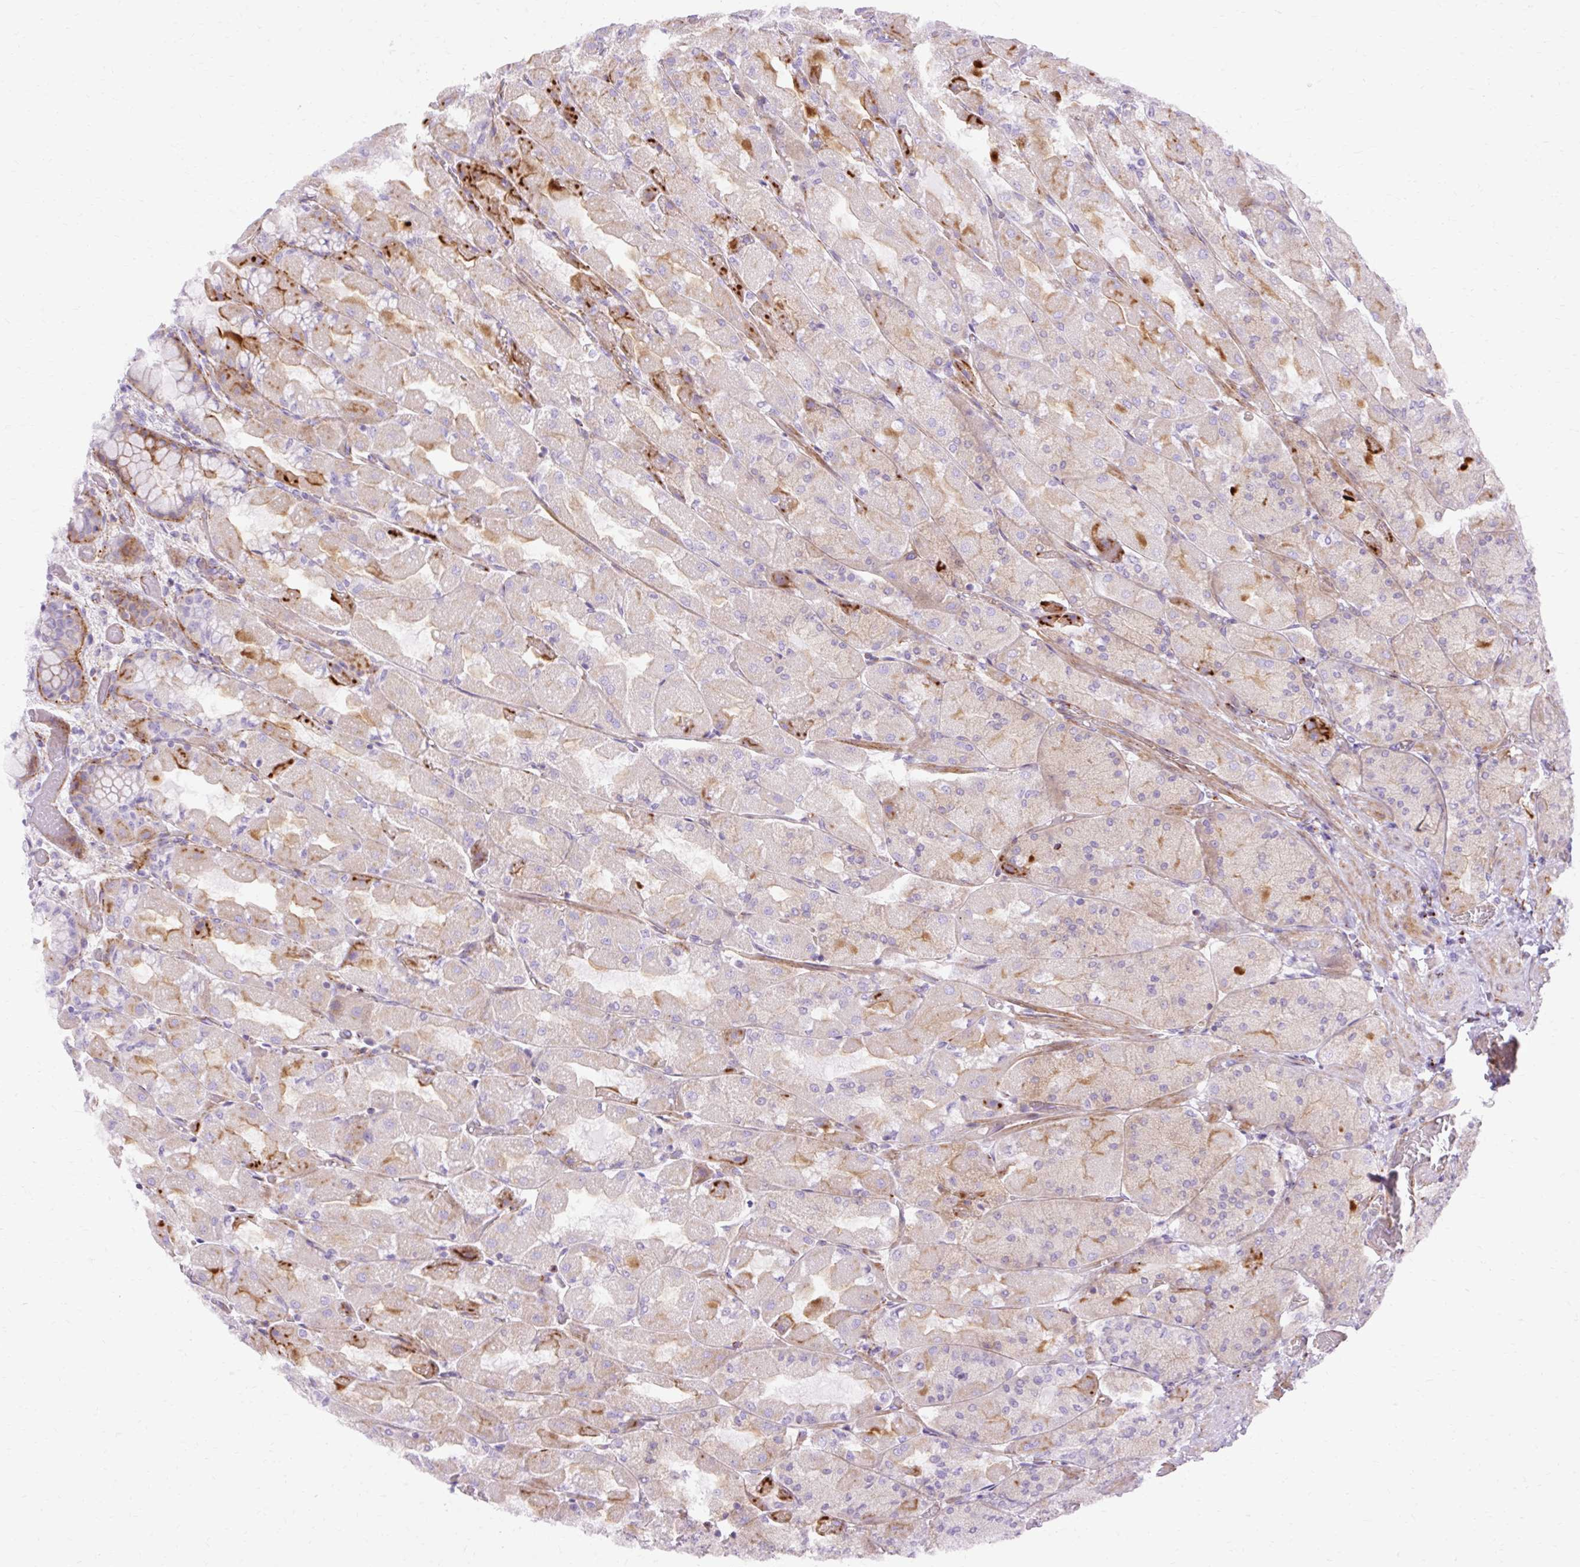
{"staining": {"intensity": "strong", "quantity": "<25%", "location": "cytoplasmic/membranous"}, "tissue": "stomach", "cell_type": "Glandular cells", "image_type": "normal", "snomed": [{"axis": "morphology", "description": "Normal tissue, NOS"}, {"axis": "topography", "description": "Stomach"}], "caption": "IHC of normal human stomach exhibits medium levels of strong cytoplasmic/membranous staining in approximately <25% of glandular cells.", "gene": "CORO7", "patient": {"sex": "female", "age": 61}}